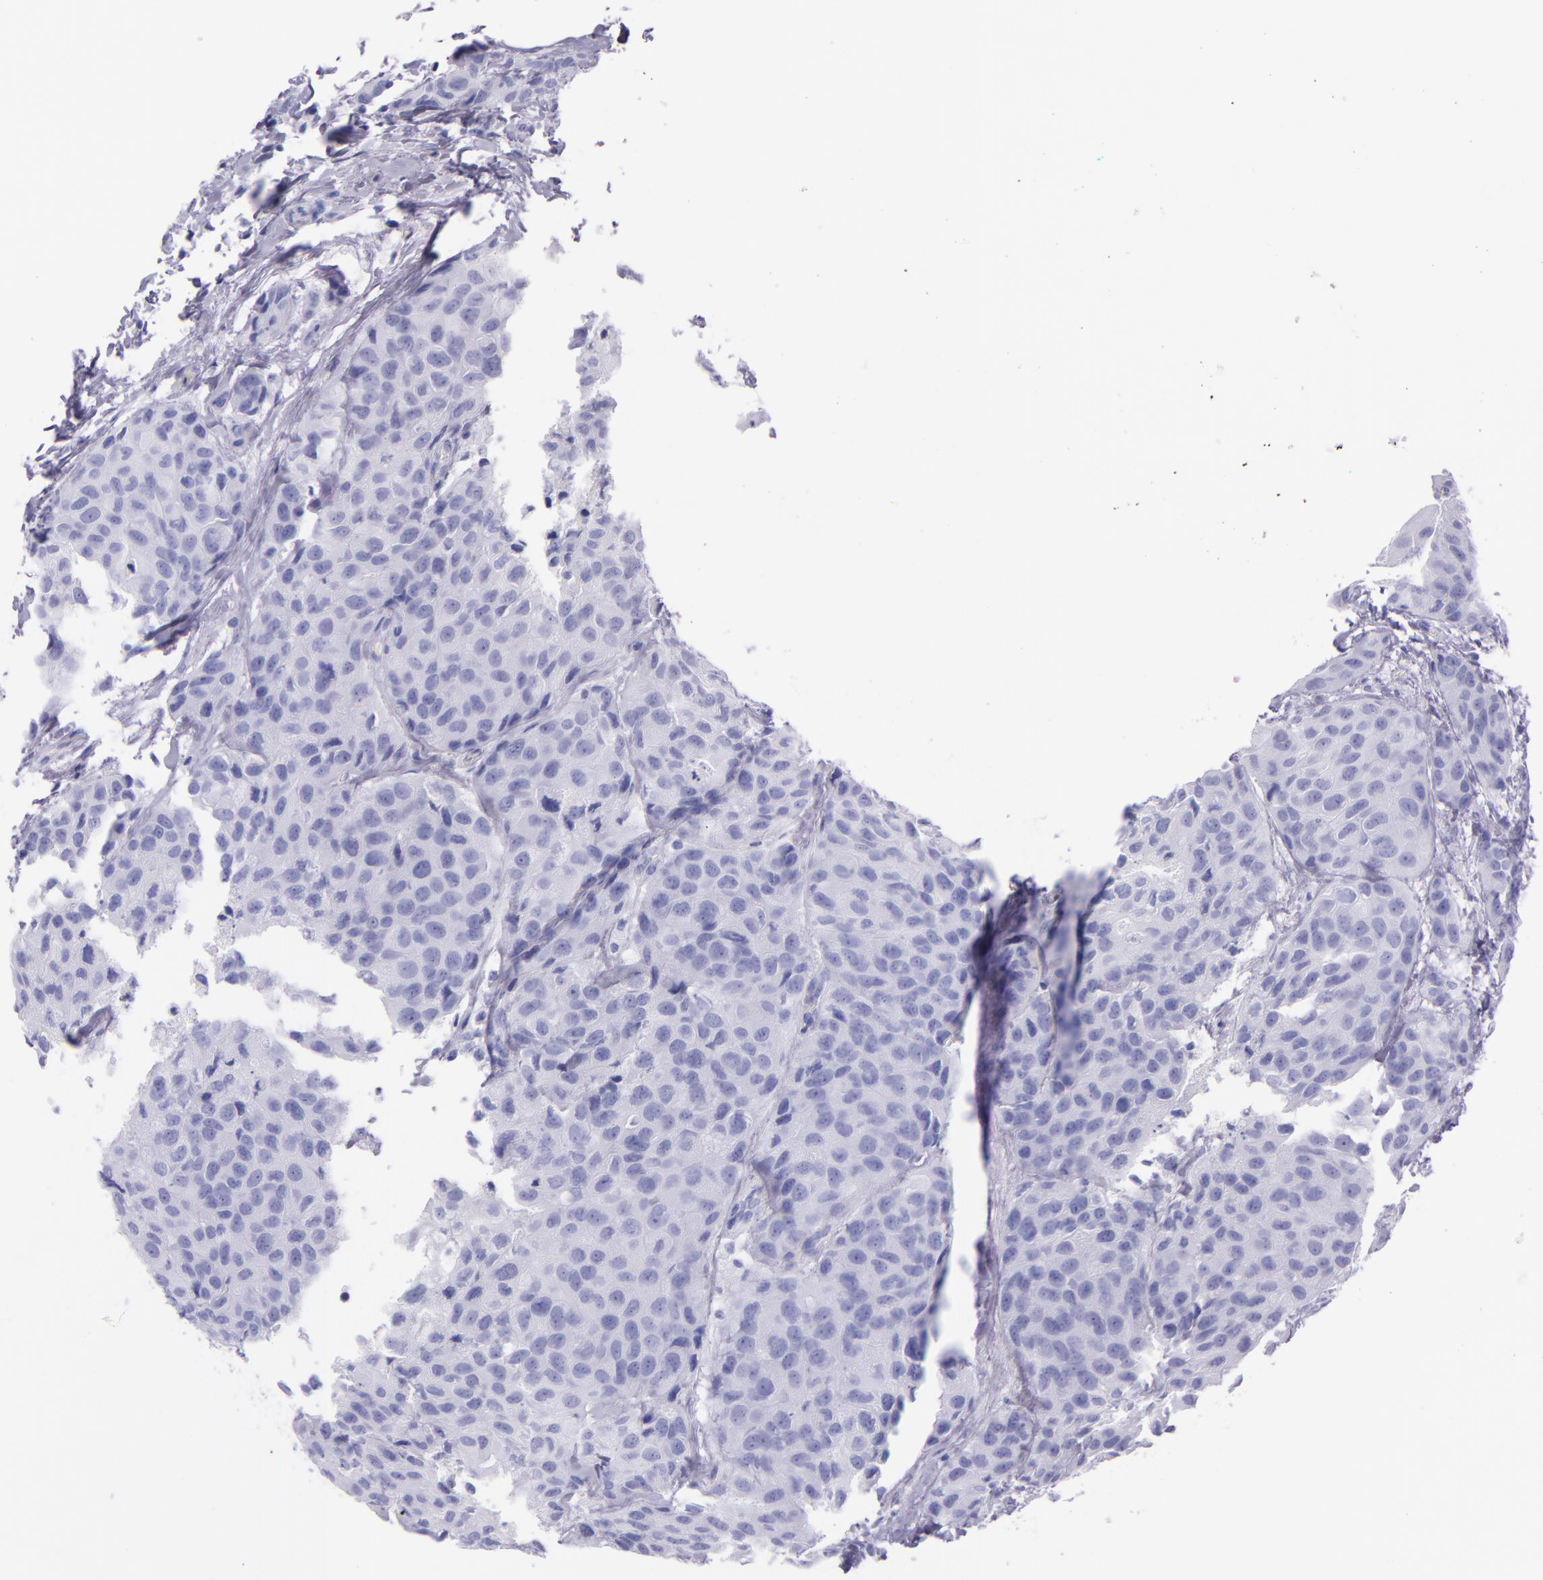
{"staining": {"intensity": "negative", "quantity": "none", "location": "none"}, "tissue": "breast cancer", "cell_type": "Tumor cells", "image_type": "cancer", "snomed": [{"axis": "morphology", "description": "Duct carcinoma"}, {"axis": "topography", "description": "Breast"}], "caption": "The micrograph shows no significant expression in tumor cells of infiltrating ductal carcinoma (breast). Brightfield microscopy of immunohistochemistry (IHC) stained with DAB (3,3'-diaminobenzidine) (brown) and hematoxylin (blue), captured at high magnification.", "gene": "SFTPB", "patient": {"sex": "female", "age": 68}}